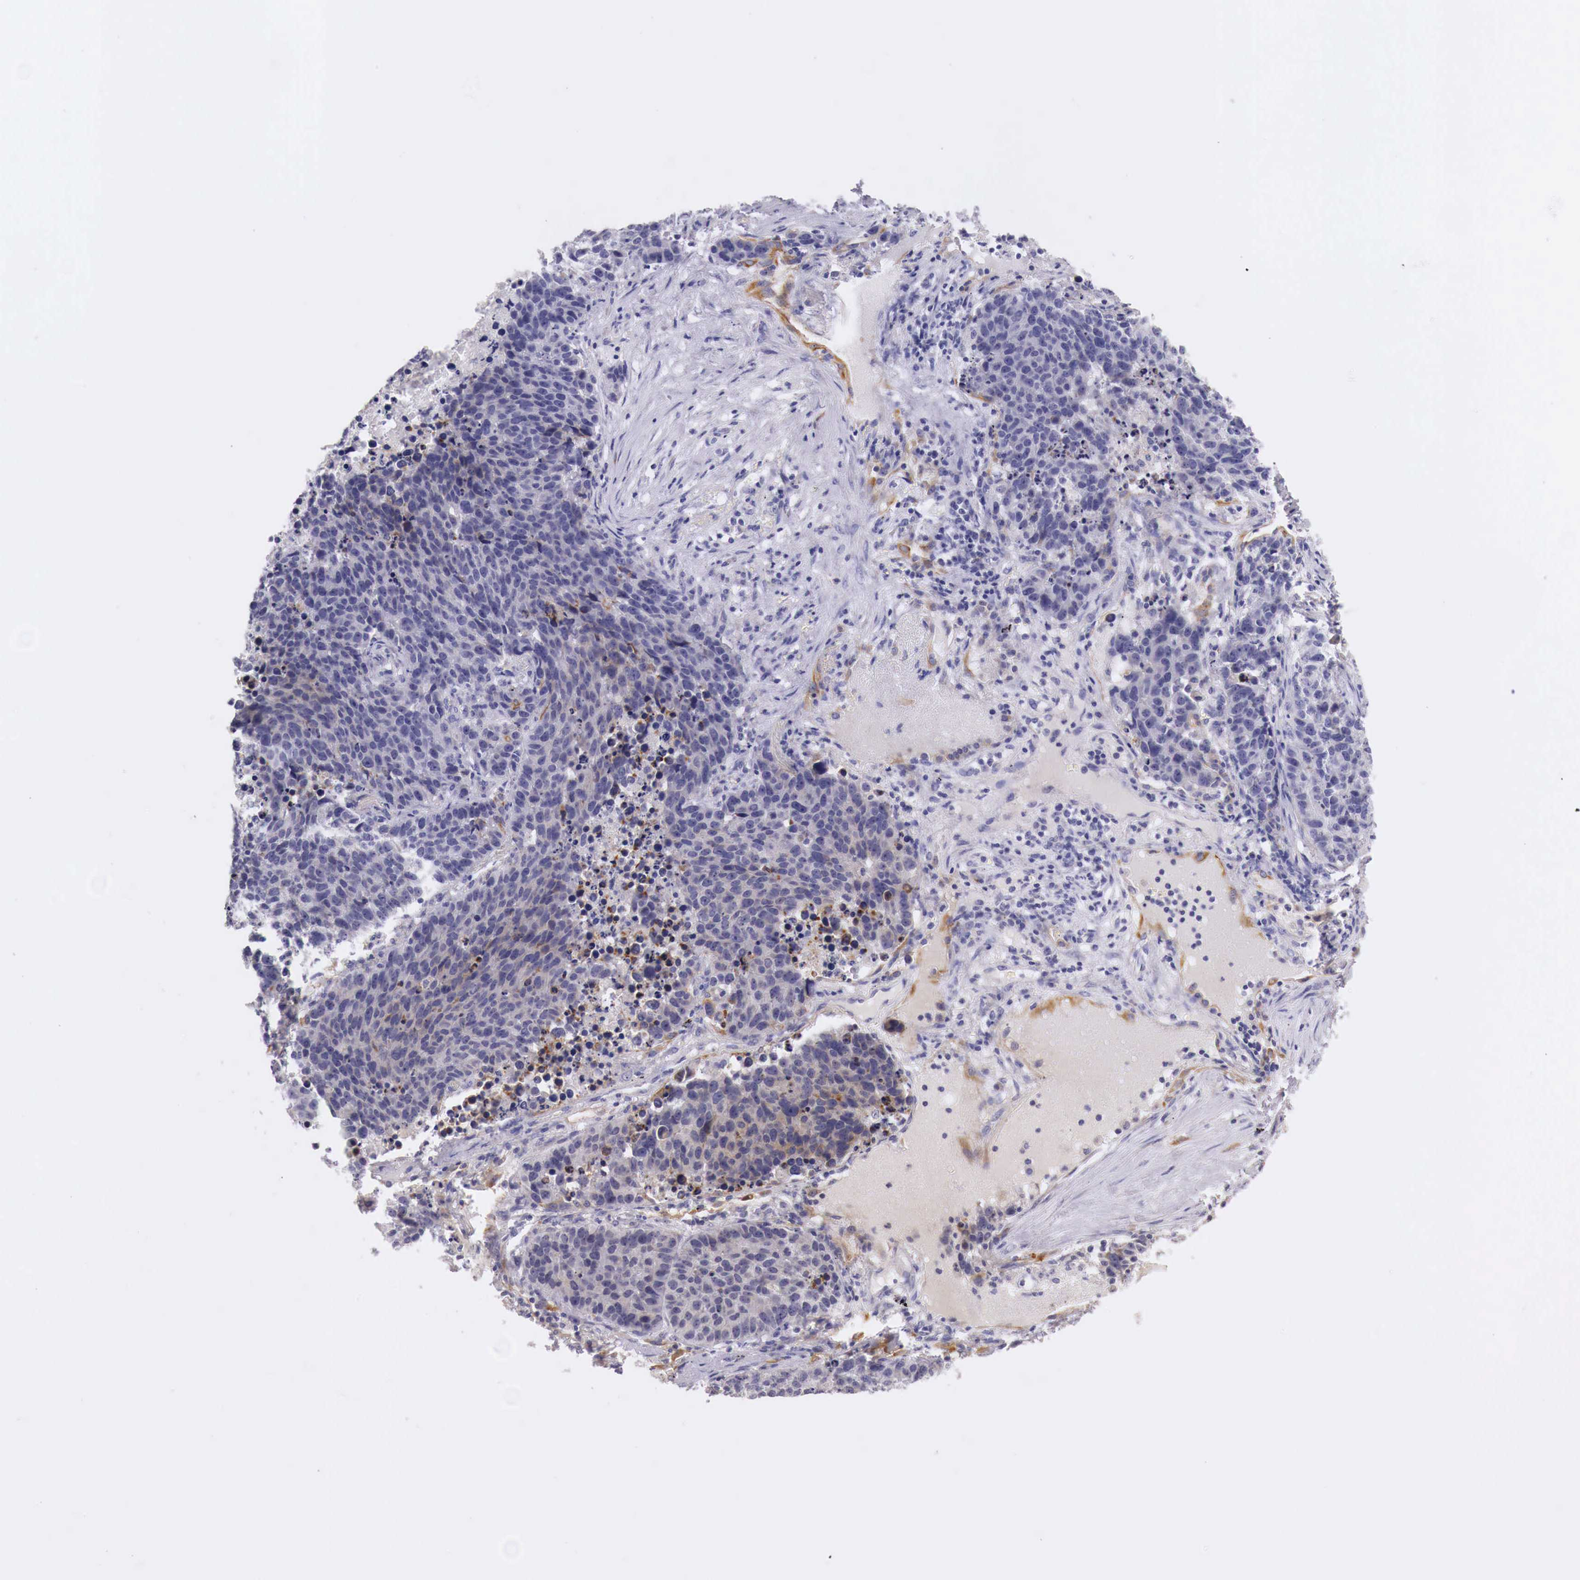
{"staining": {"intensity": "weak", "quantity": "<25%", "location": "cytoplasmic/membranous"}, "tissue": "lung cancer", "cell_type": "Tumor cells", "image_type": "cancer", "snomed": [{"axis": "morphology", "description": "Carcinoid, malignant, NOS"}, {"axis": "topography", "description": "Lung"}], "caption": "Image shows no significant protein staining in tumor cells of lung cancer.", "gene": "NREP", "patient": {"sex": "male", "age": 60}}